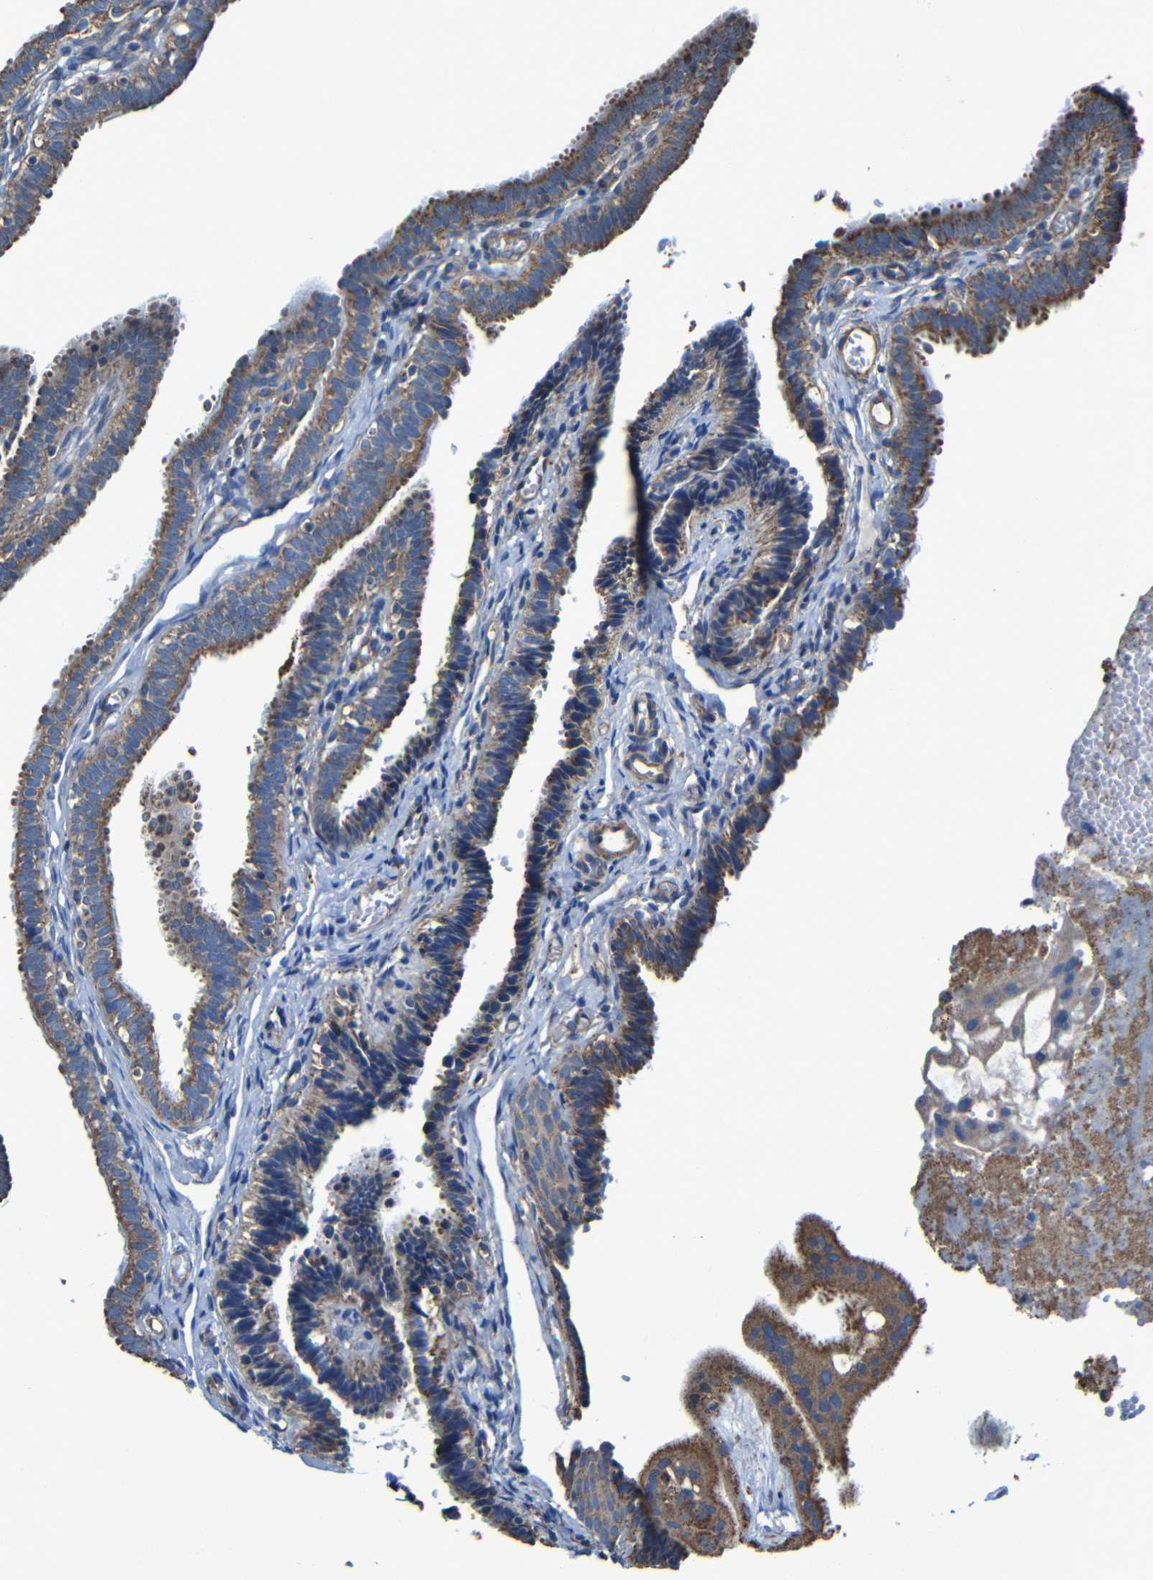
{"staining": {"intensity": "moderate", "quantity": ">75%", "location": "cytoplasmic/membranous"}, "tissue": "fallopian tube", "cell_type": "Glandular cells", "image_type": "normal", "snomed": [{"axis": "morphology", "description": "Normal tissue, NOS"}, {"axis": "topography", "description": "Fallopian tube"}, {"axis": "topography", "description": "Placenta"}], "caption": "IHC (DAB (3,3'-diaminobenzidine)) staining of benign human fallopian tube shows moderate cytoplasmic/membranous protein positivity in approximately >75% of glandular cells. The protein of interest is shown in brown color, while the nuclei are stained blue.", "gene": "INTS6L", "patient": {"sex": "female", "age": 34}}